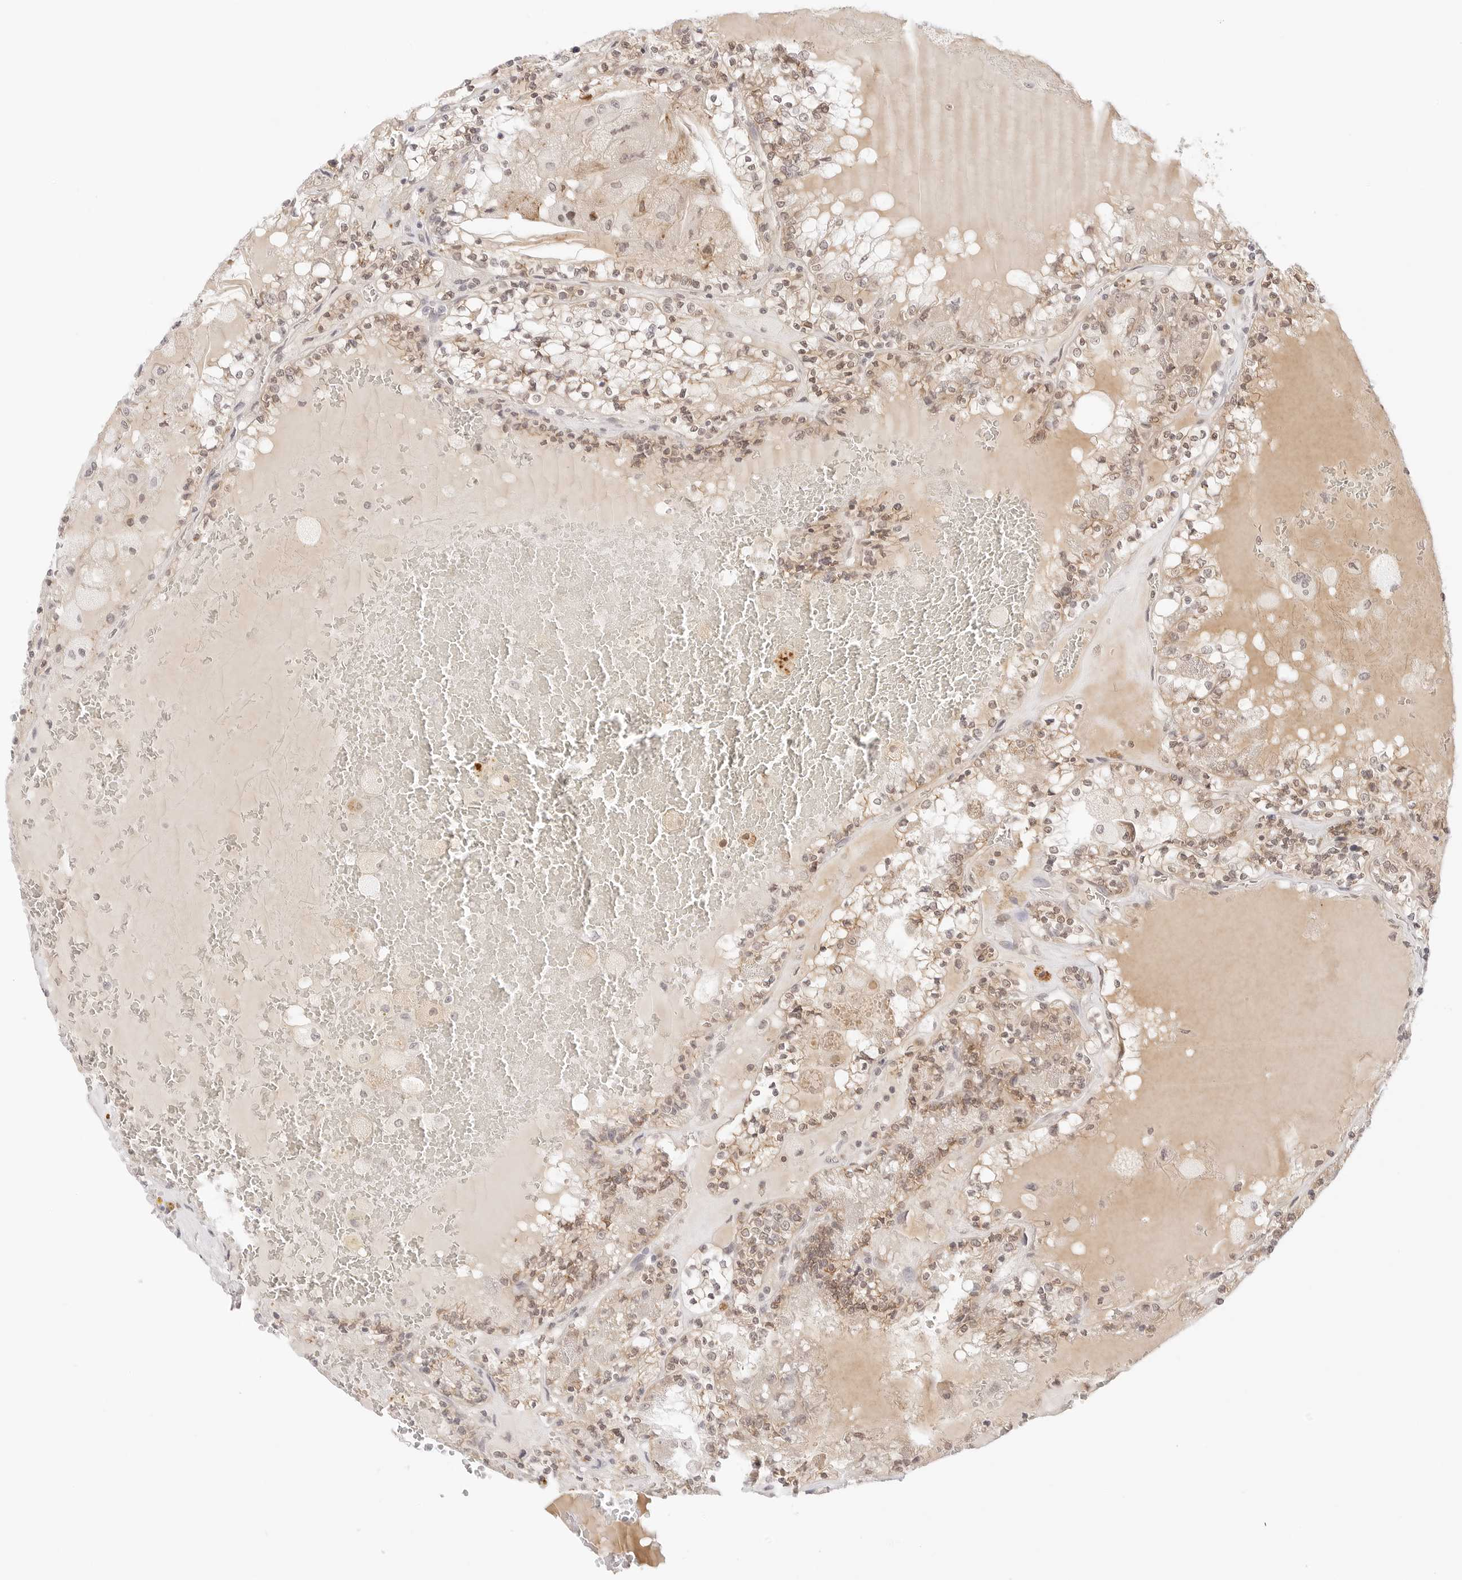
{"staining": {"intensity": "weak", "quantity": "25%-75%", "location": "cytoplasmic/membranous,nuclear"}, "tissue": "renal cancer", "cell_type": "Tumor cells", "image_type": "cancer", "snomed": [{"axis": "morphology", "description": "Adenocarcinoma, NOS"}, {"axis": "topography", "description": "Kidney"}], "caption": "Human renal cancer stained with a brown dye demonstrates weak cytoplasmic/membranous and nuclear positive positivity in approximately 25%-75% of tumor cells.", "gene": "XKR4", "patient": {"sex": "female", "age": 56}}